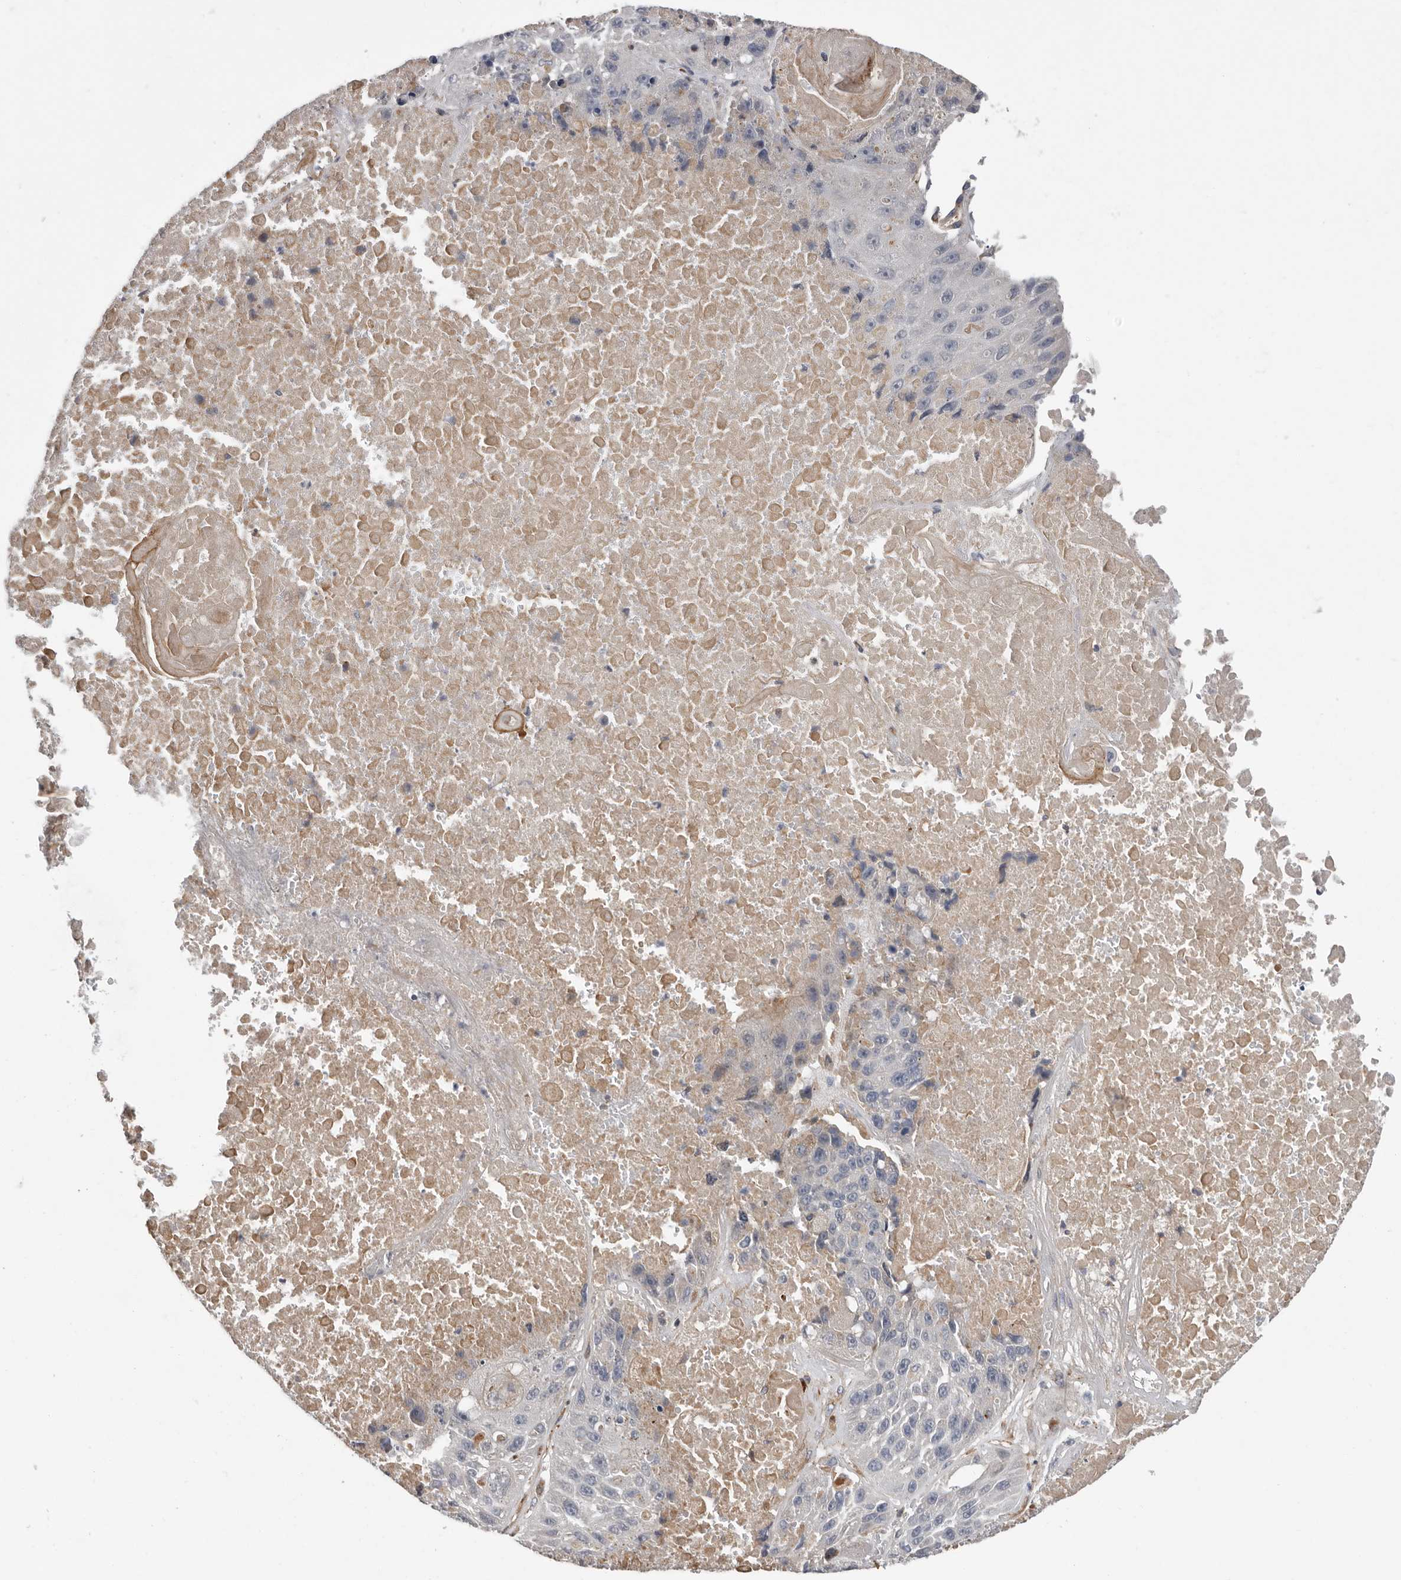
{"staining": {"intensity": "negative", "quantity": "none", "location": "none"}, "tissue": "lung cancer", "cell_type": "Tumor cells", "image_type": "cancer", "snomed": [{"axis": "morphology", "description": "Squamous cell carcinoma, NOS"}, {"axis": "topography", "description": "Lung"}], "caption": "There is no significant staining in tumor cells of squamous cell carcinoma (lung).", "gene": "ATXN3L", "patient": {"sex": "male", "age": 61}}